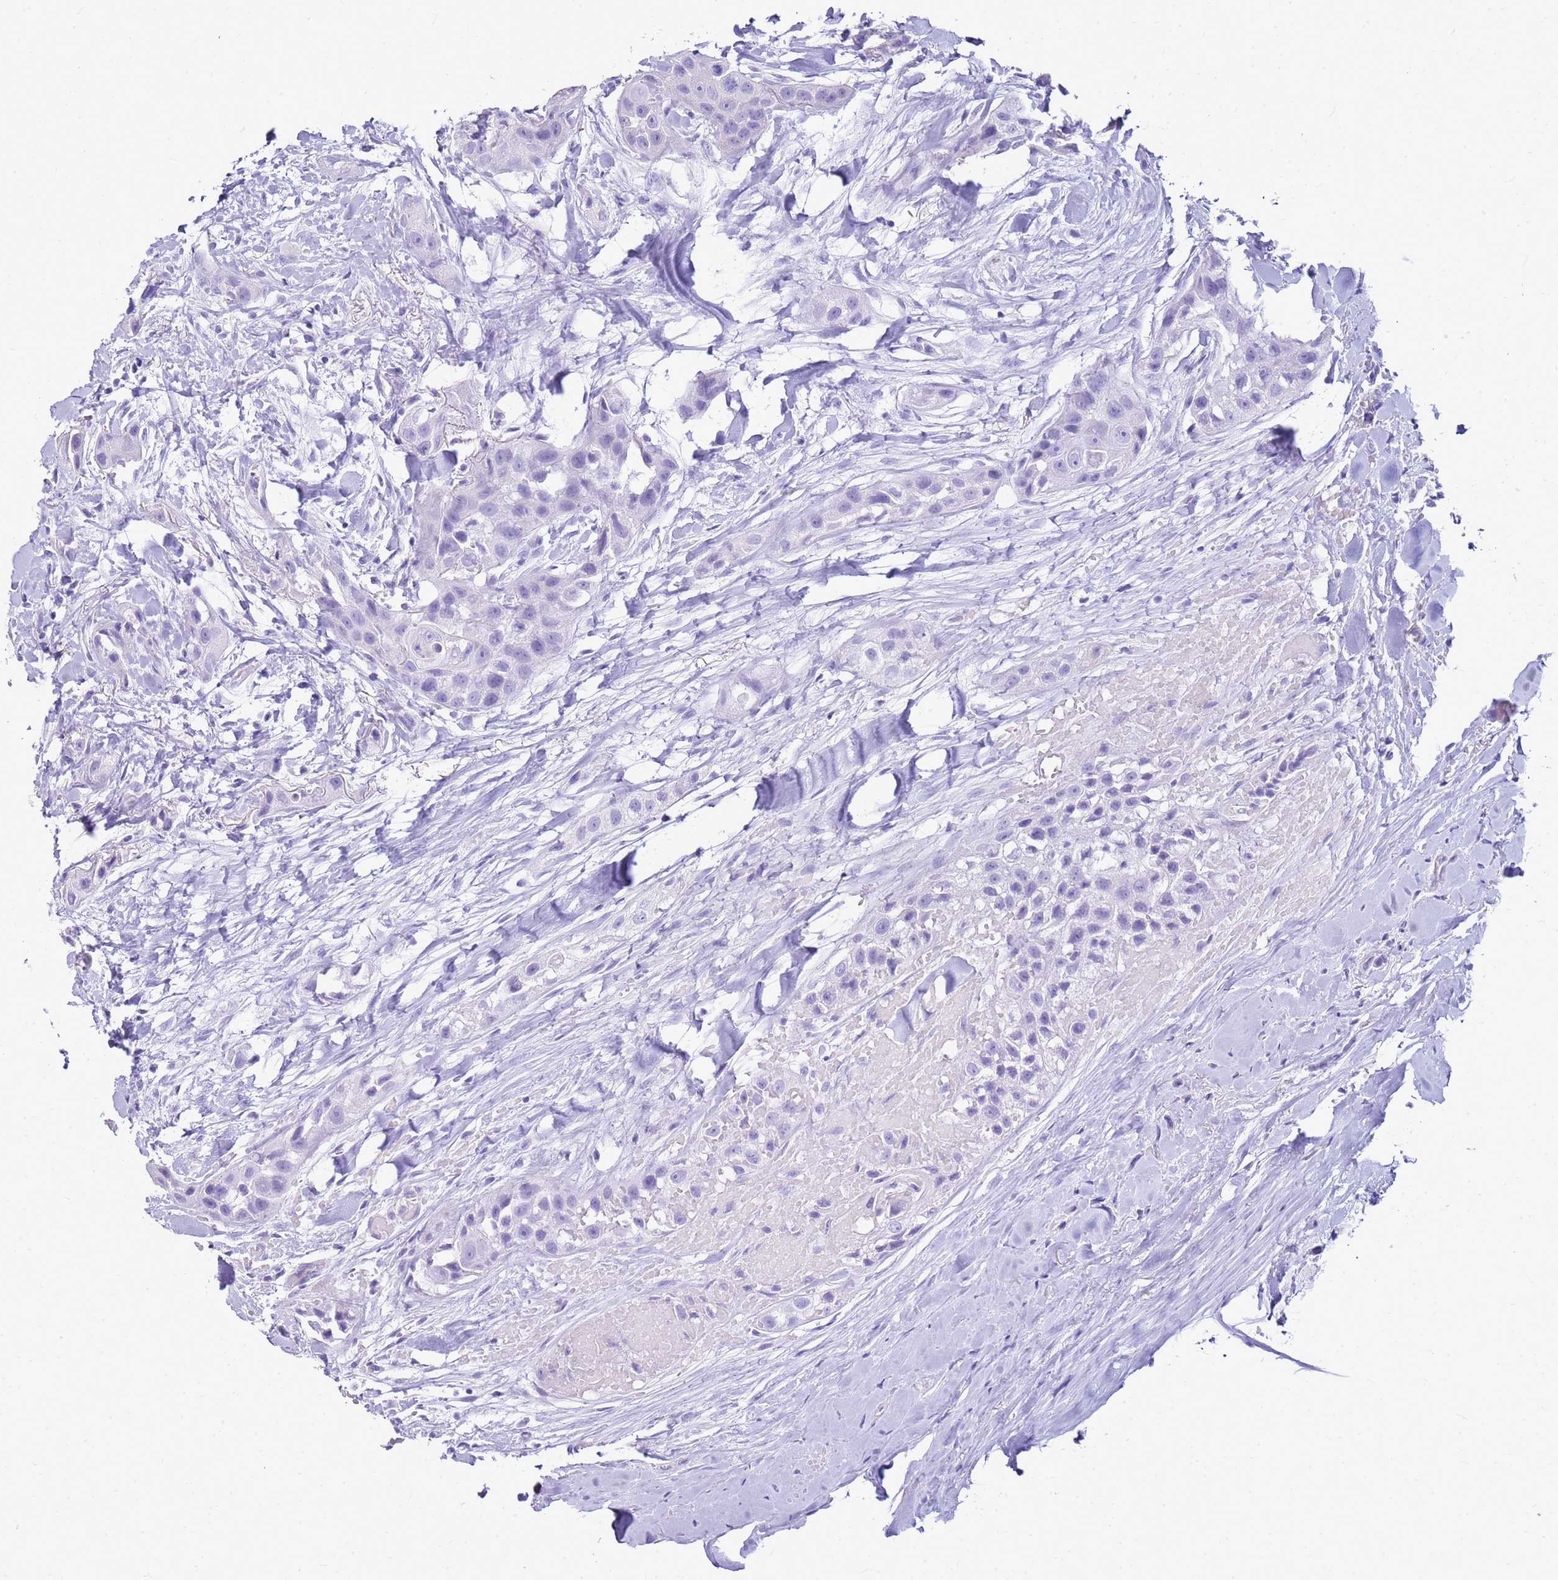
{"staining": {"intensity": "negative", "quantity": "none", "location": "none"}, "tissue": "head and neck cancer", "cell_type": "Tumor cells", "image_type": "cancer", "snomed": [{"axis": "morphology", "description": "Normal tissue, NOS"}, {"axis": "morphology", "description": "Squamous cell carcinoma, NOS"}, {"axis": "topography", "description": "Skeletal muscle"}, {"axis": "topography", "description": "Head-Neck"}], "caption": "IHC histopathology image of neoplastic tissue: head and neck cancer stained with DAB (3,3'-diaminobenzidine) demonstrates no significant protein staining in tumor cells.", "gene": "SULT1E1", "patient": {"sex": "male", "age": 51}}